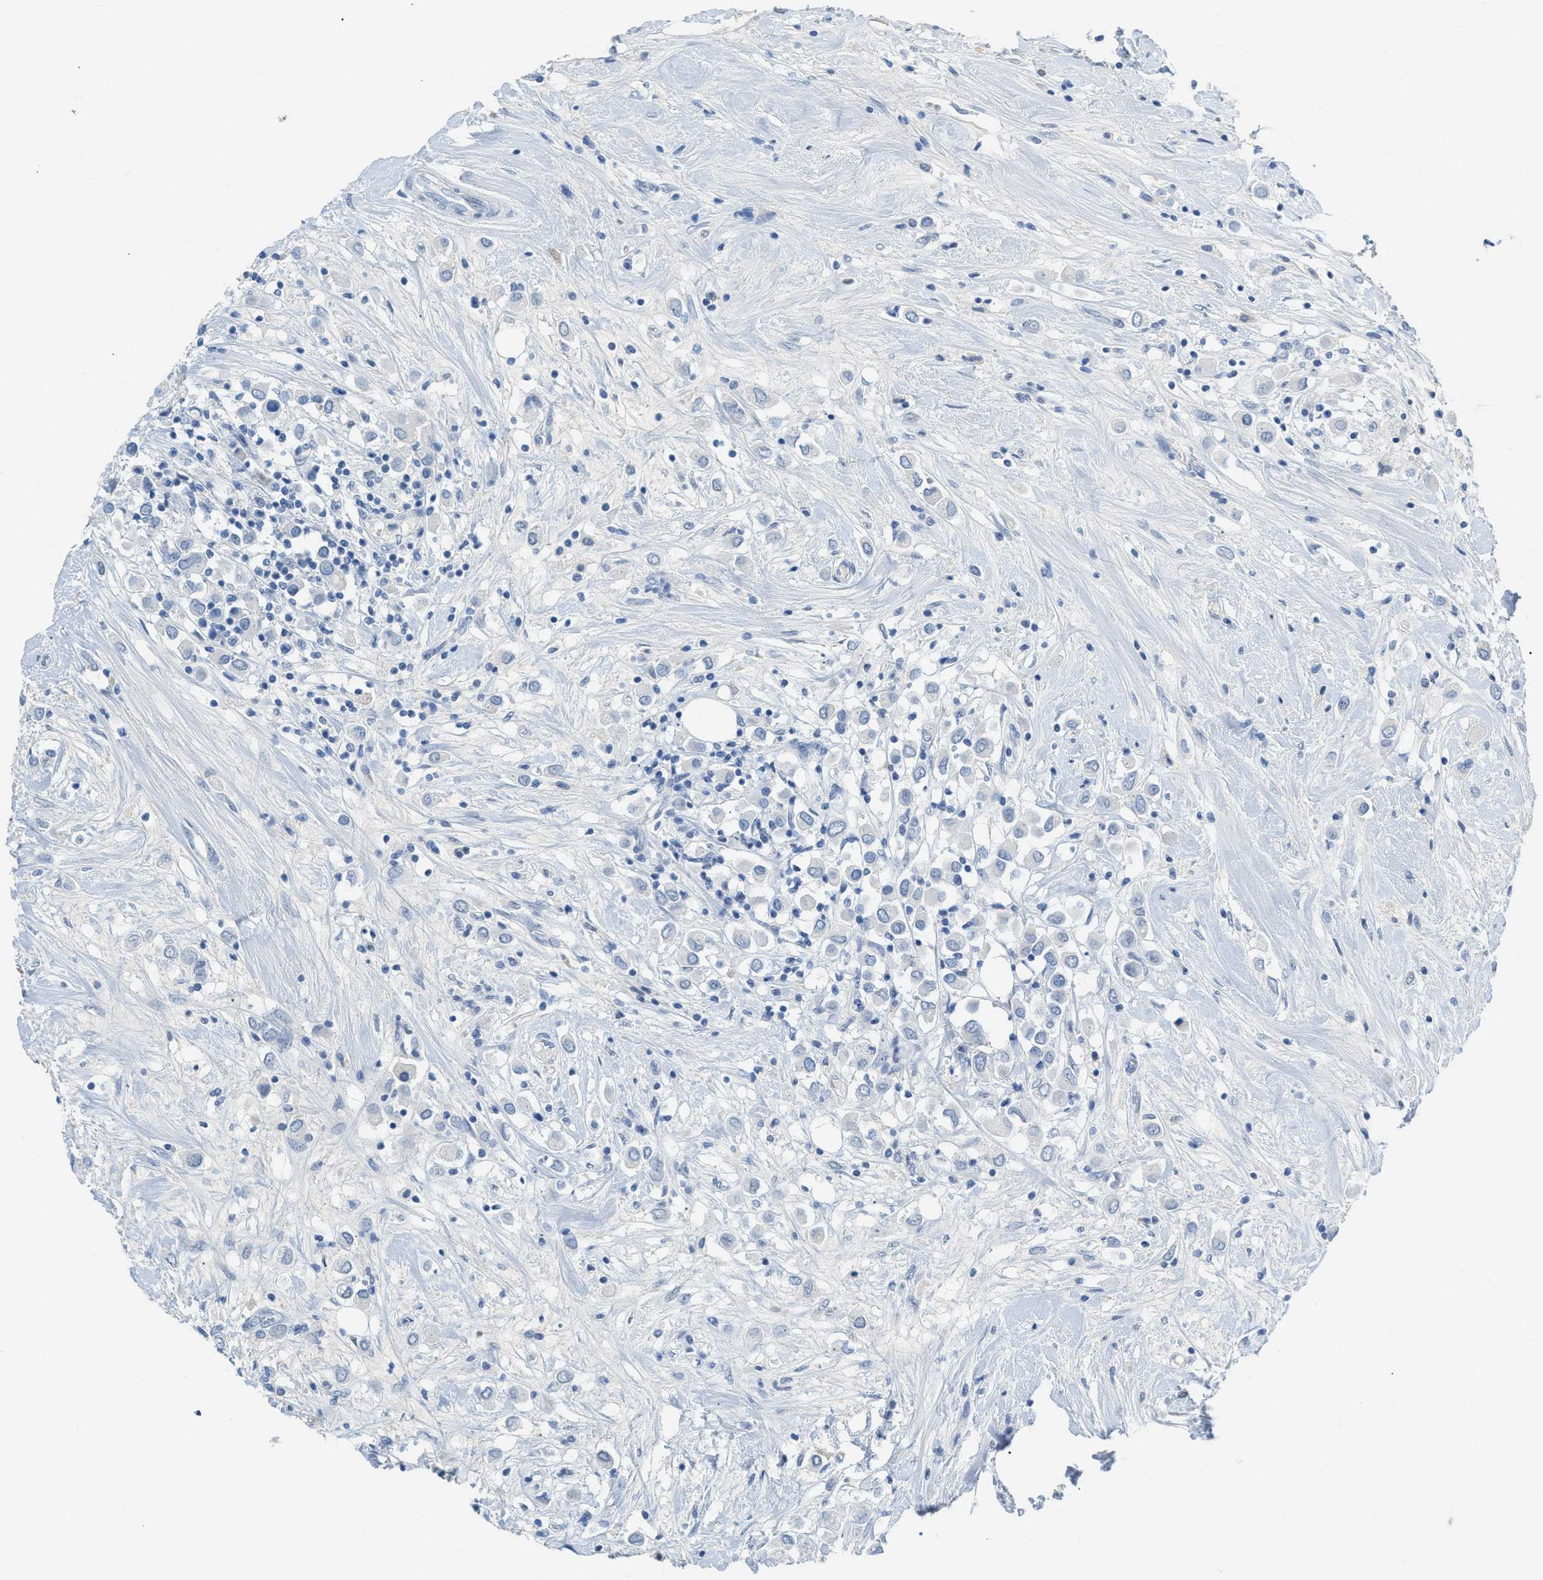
{"staining": {"intensity": "negative", "quantity": "none", "location": "none"}, "tissue": "breast cancer", "cell_type": "Tumor cells", "image_type": "cancer", "snomed": [{"axis": "morphology", "description": "Duct carcinoma"}, {"axis": "topography", "description": "Breast"}], "caption": "Invasive ductal carcinoma (breast) stained for a protein using IHC exhibits no expression tumor cells.", "gene": "HSF2", "patient": {"sex": "female", "age": 61}}